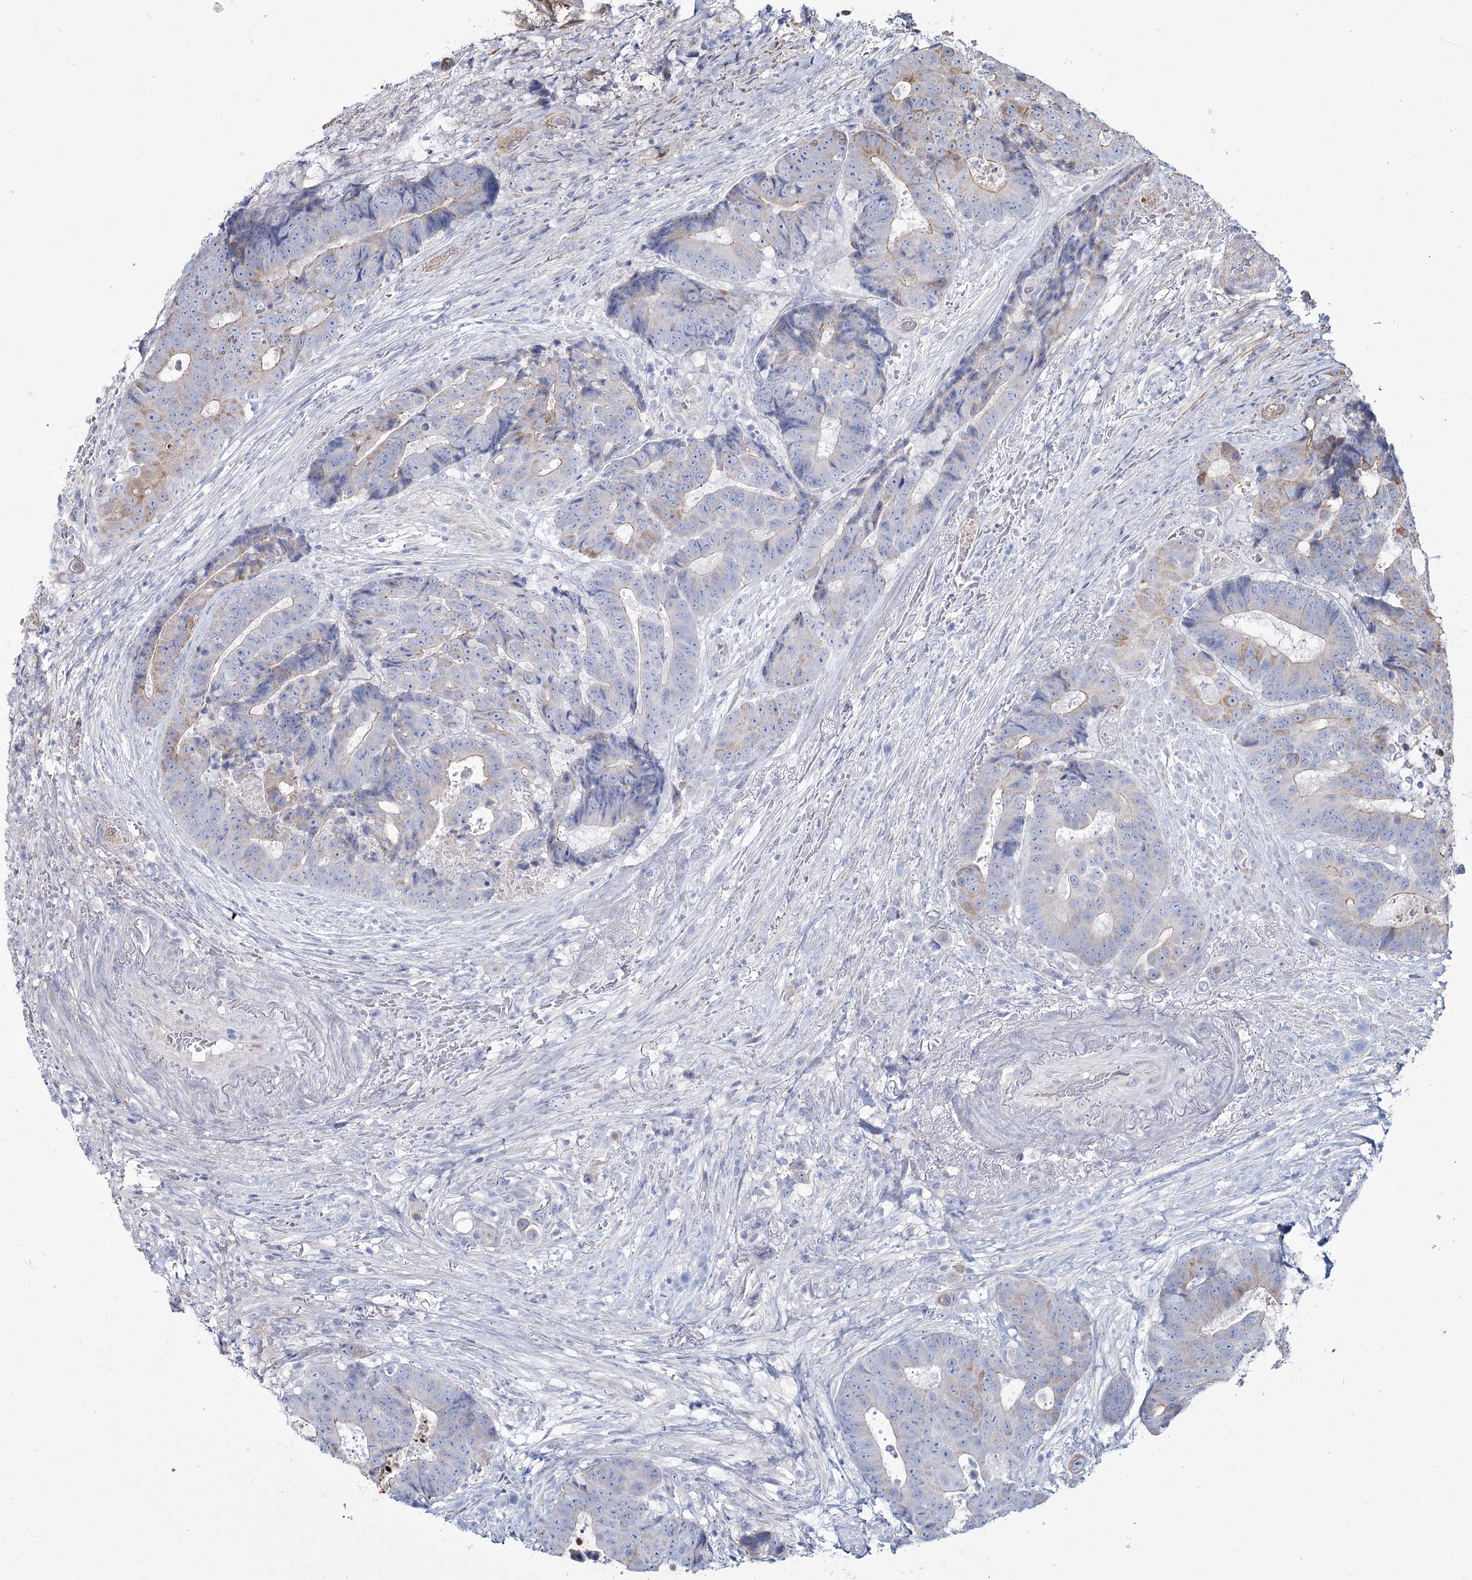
{"staining": {"intensity": "weak", "quantity": "<25%", "location": "cytoplasmic/membranous"}, "tissue": "colorectal cancer", "cell_type": "Tumor cells", "image_type": "cancer", "snomed": [{"axis": "morphology", "description": "Adenocarcinoma, NOS"}, {"axis": "topography", "description": "Rectum"}], "caption": "Photomicrograph shows no protein positivity in tumor cells of colorectal adenocarcinoma tissue.", "gene": "ME3", "patient": {"sex": "male", "age": 69}}